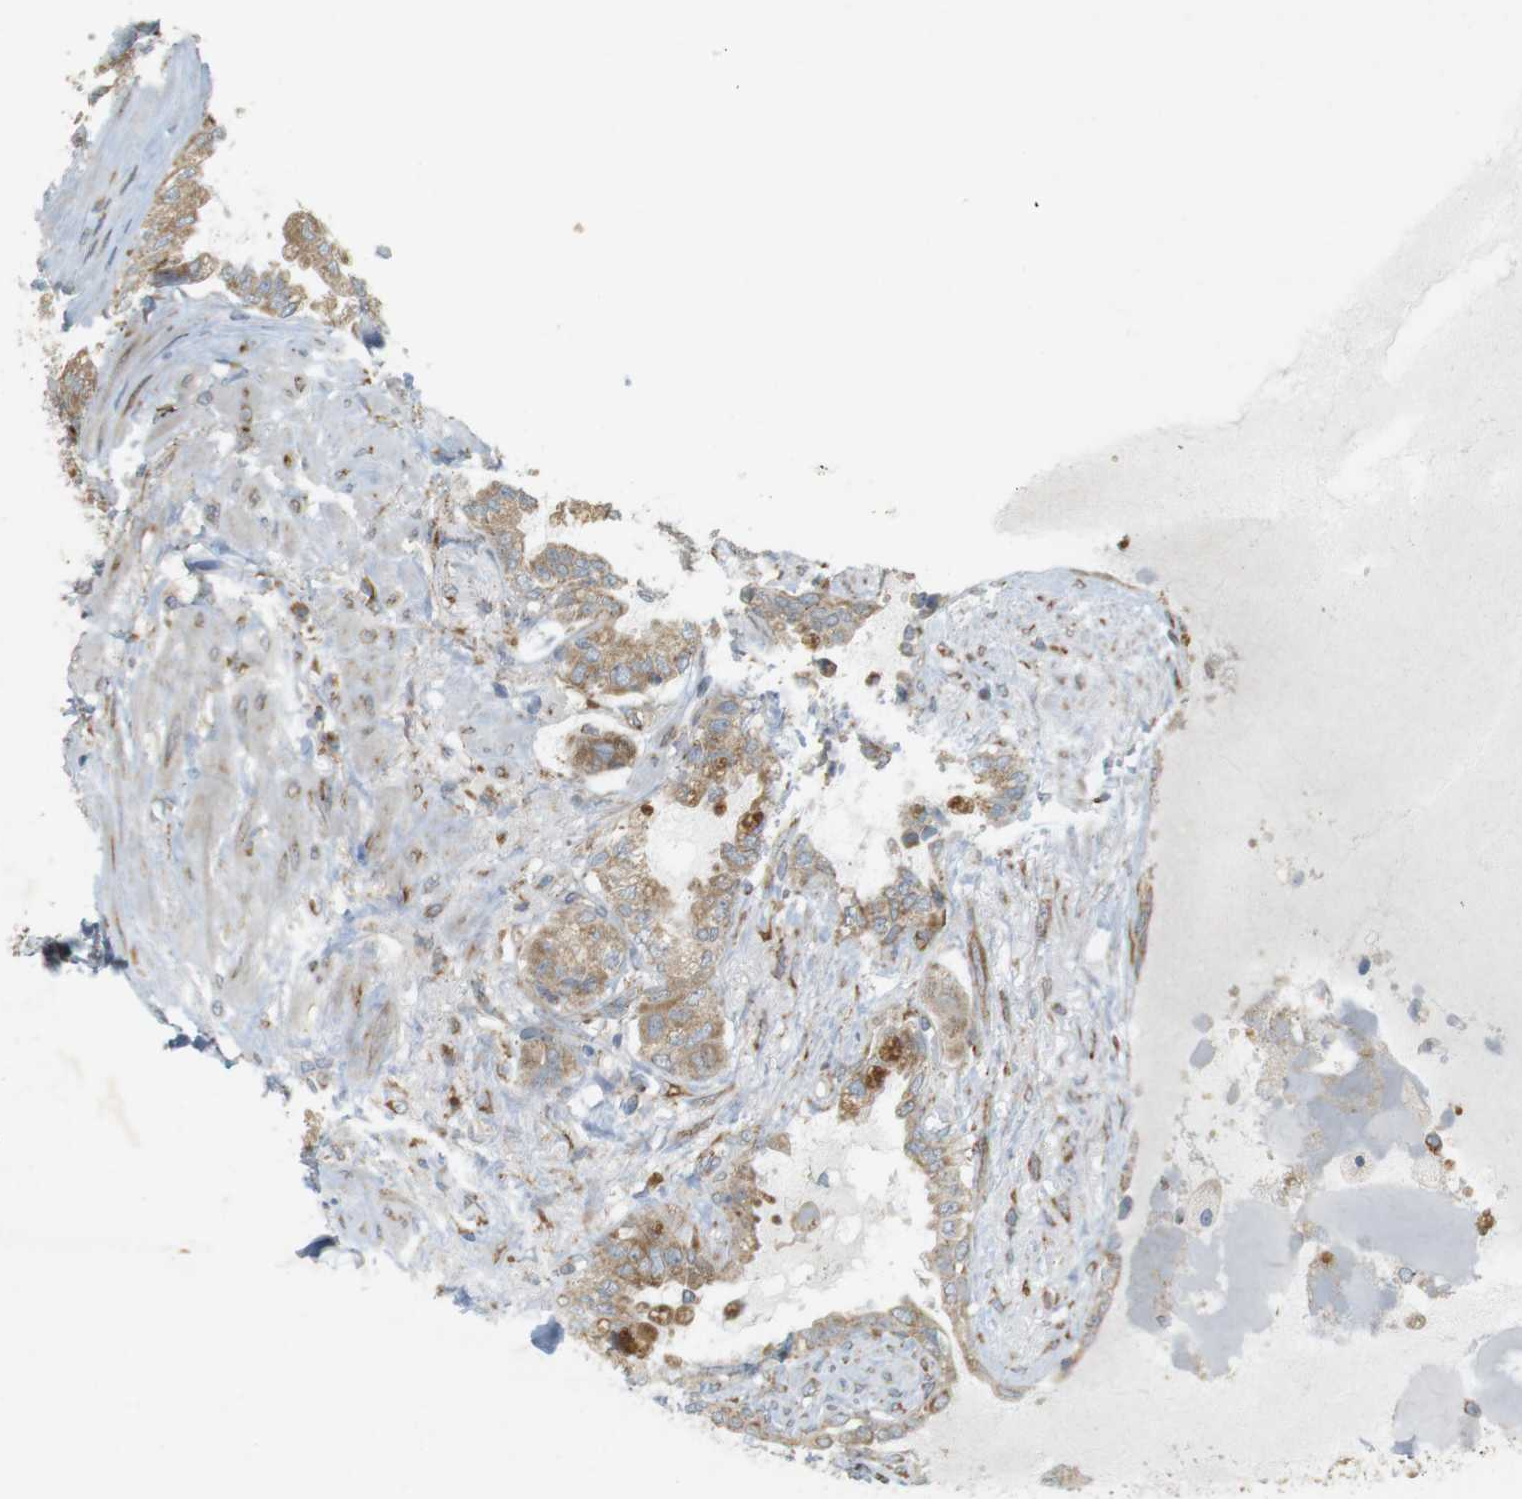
{"staining": {"intensity": "weak", "quantity": ">75%", "location": "cytoplasmic/membranous"}, "tissue": "seminal vesicle", "cell_type": "Glandular cells", "image_type": "normal", "snomed": [{"axis": "morphology", "description": "Normal tissue, NOS"}, {"axis": "topography", "description": "Seminal veicle"}], "caption": "Glandular cells exhibit low levels of weak cytoplasmic/membranous positivity in approximately >75% of cells in normal seminal vesicle.", "gene": "SLC41A1", "patient": {"sex": "male", "age": 61}}